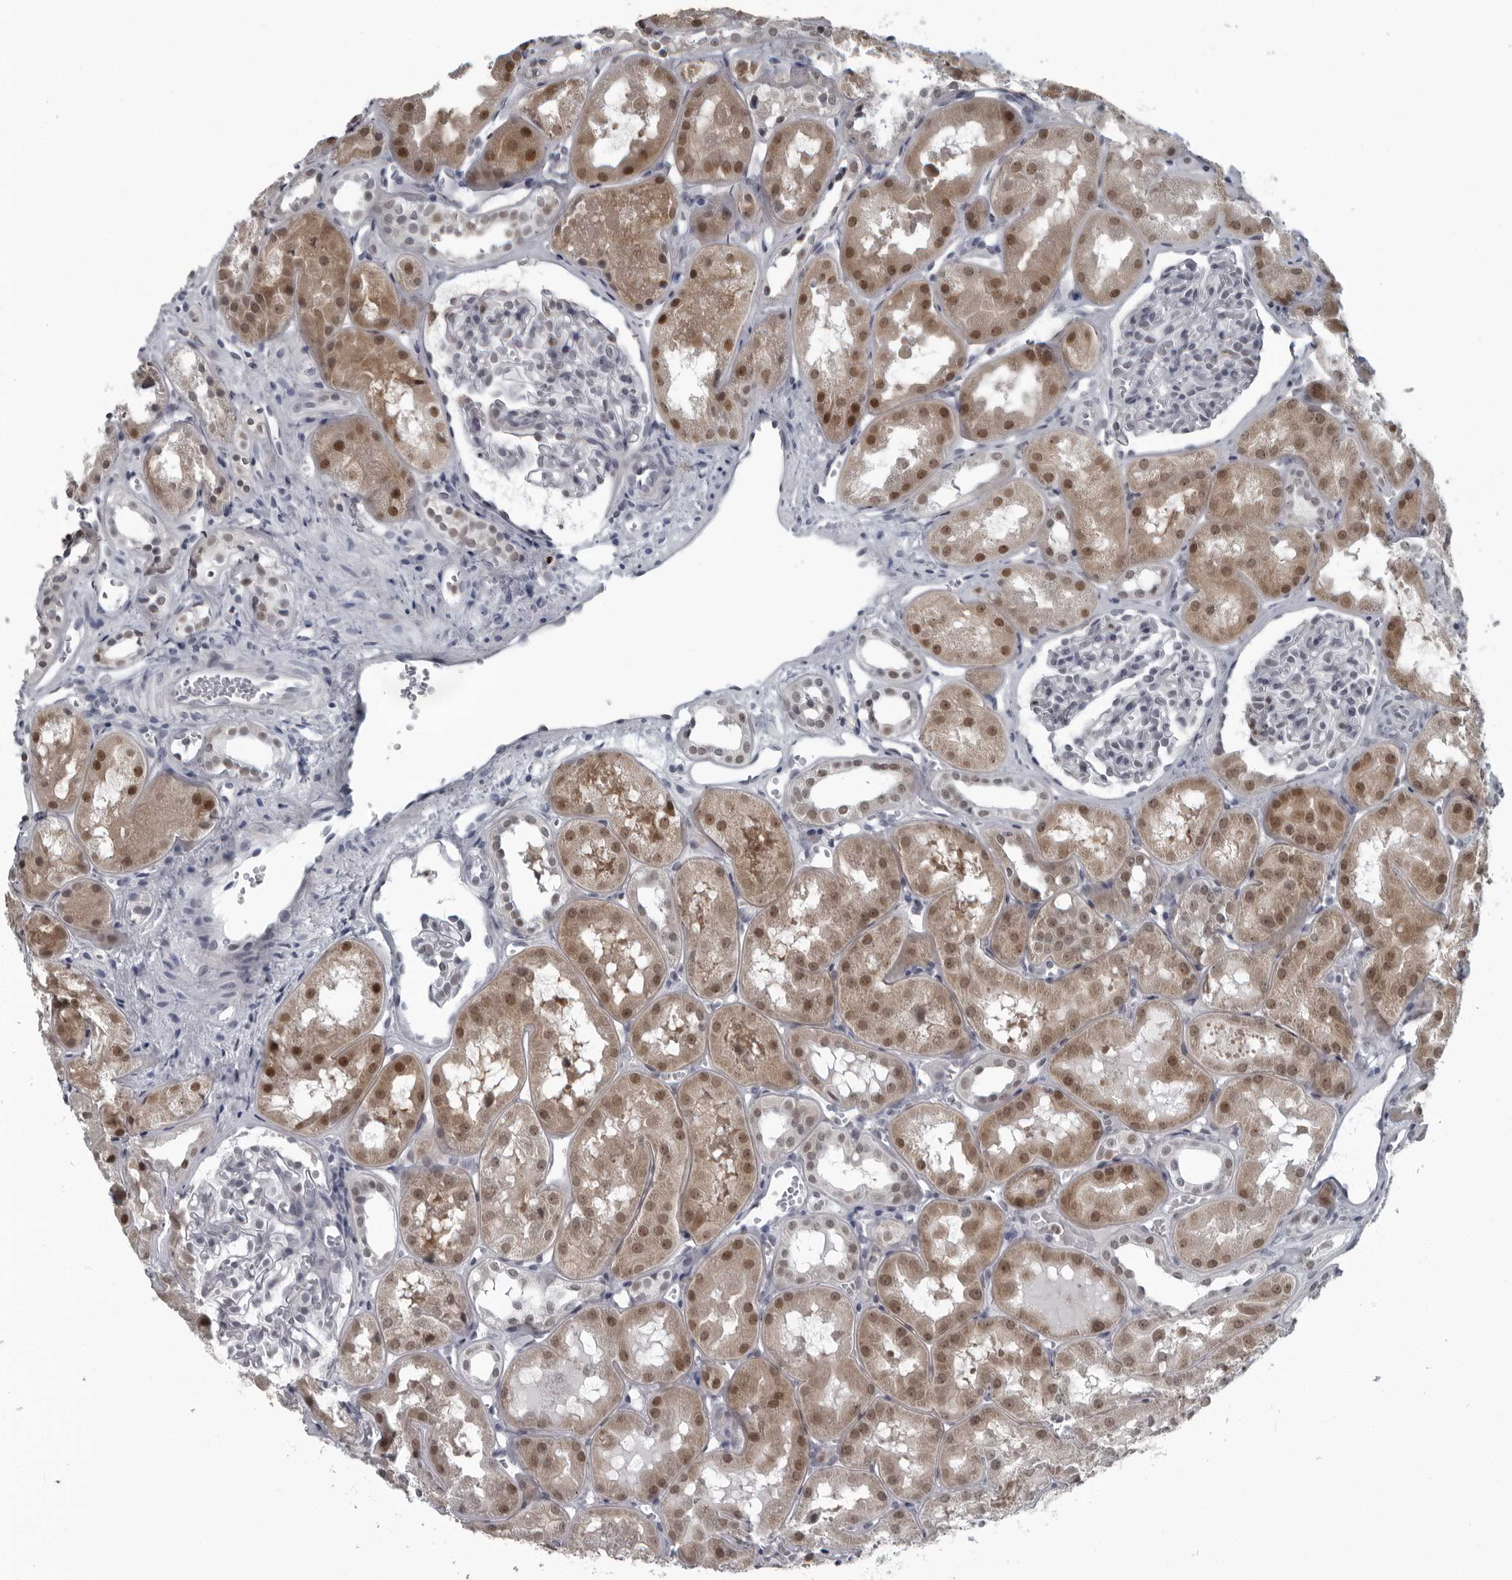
{"staining": {"intensity": "negative", "quantity": "none", "location": "none"}, "tissue": "kidney", "cell_type": "Cells in glomeruli", "image_type": "normal", "snomed": [{"axis": "morphology", "description": "Normal tissue, NOS"}, {"axis": "topography", "description": "Kidney"}], "caption": "Immunohistochemical staining of benign human kidney demonstrates no significant staining in cells in glomeruli. The staining was performed using DAB (3,3'-diaminobenzidine) to visualize the protein expression in brown, while the nuclei were stained in blue with hematoxylin (Magnification: 20x).", "gene": "RTCA", "patient": {"sex": "male", "age": 16}}